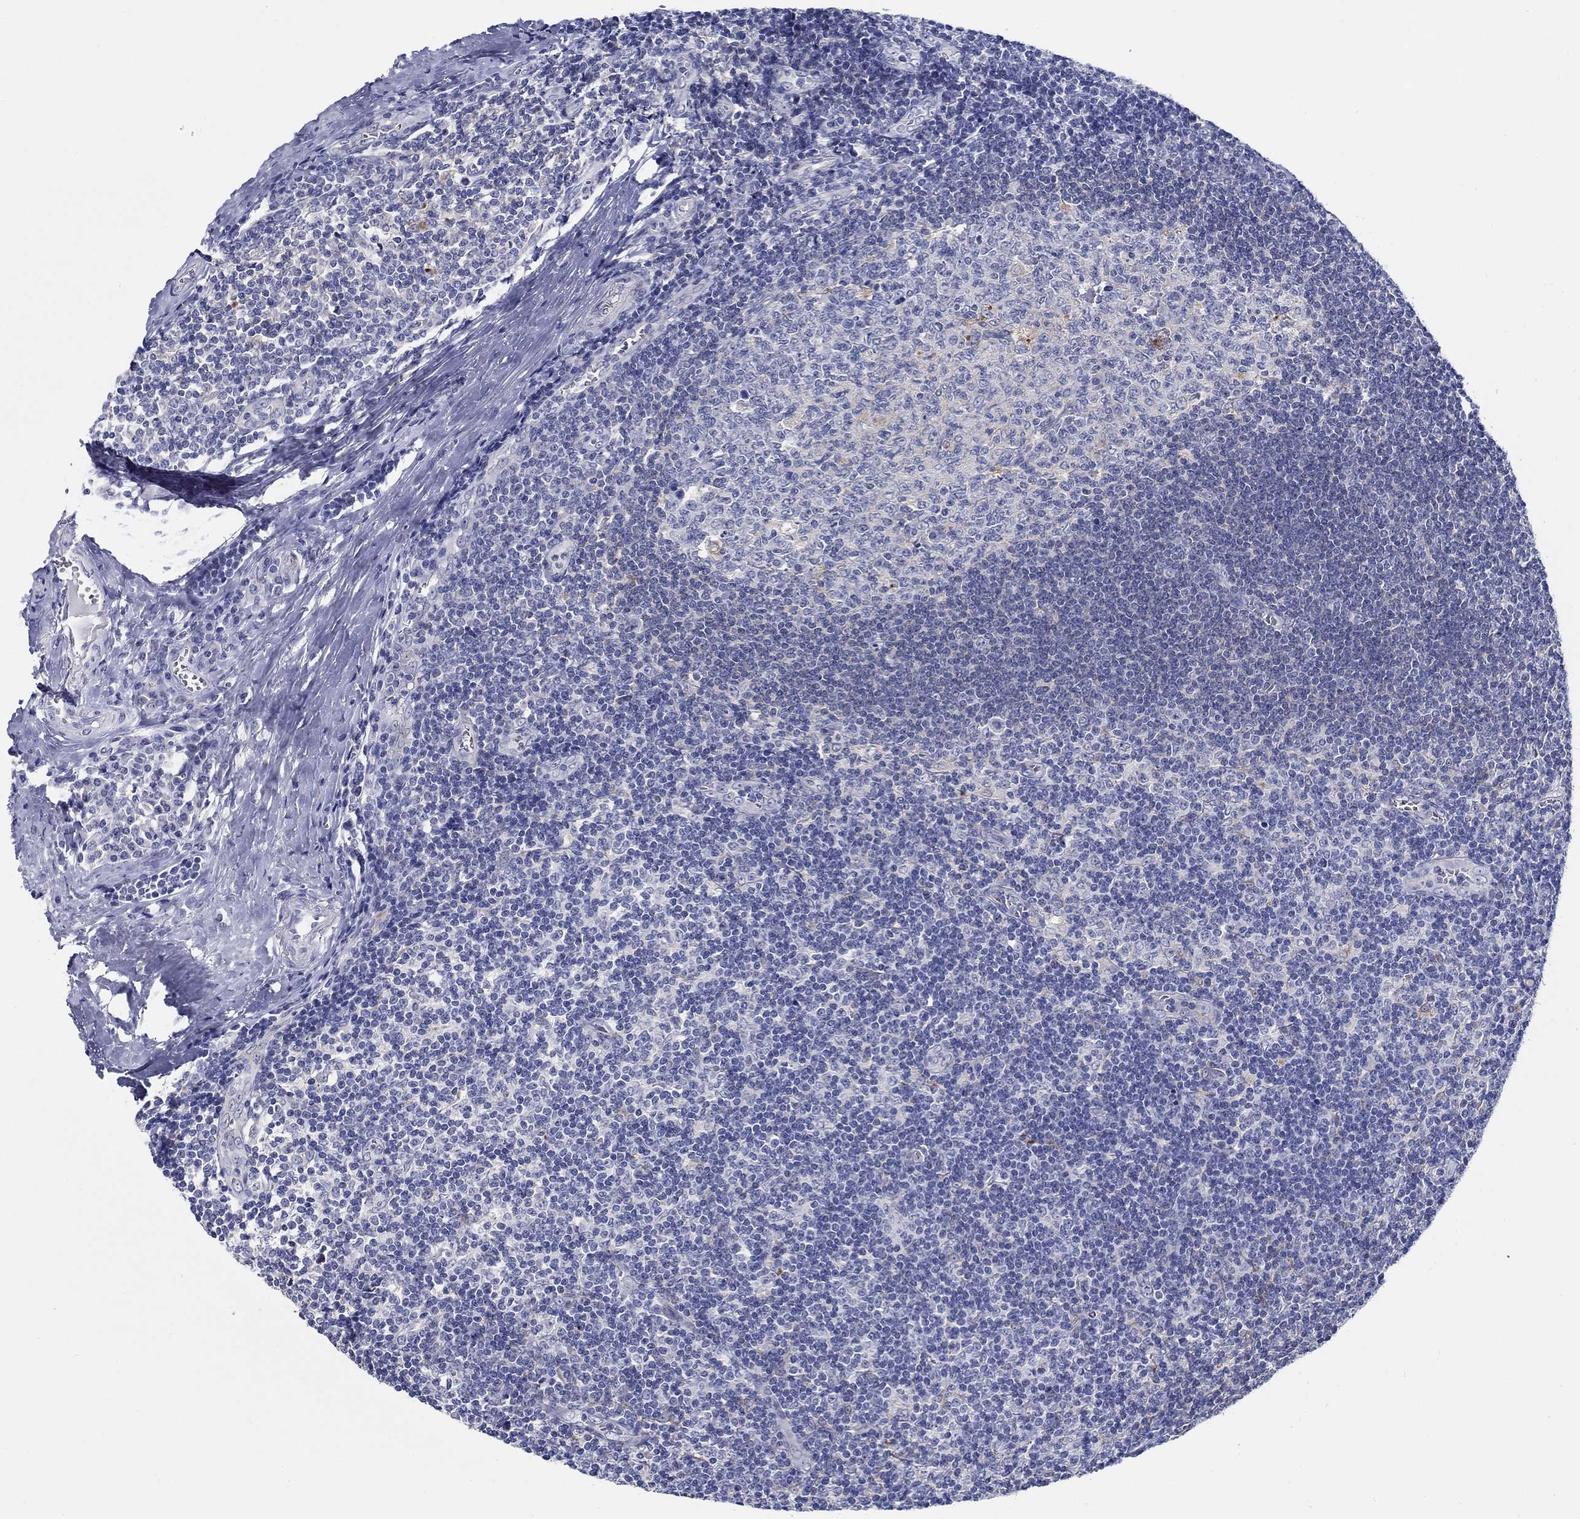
{"staining": {"intensity": "weak", "quantity": "<25%", "location": "cytoplasmic/membranous"}, "tissue": "tonsil", "cell_type": "Germinal center cells", "image_type": "normal", "snomed": [{"axis": "morphology", "description": "Normal tissue, NOS"}, {"axis": "topography", "description": "Tonsil"}], "caption": "This micrograph is of unremarkable tonsil stained with immunohistochemistry to label a protein in brown with the nuclei are counter-stained blue. There is no positivity in germinal center cells. The staining was performed using DAB to visualize the protein expression in brown, while the nuclei were stained in blue with hematoxylin (Magnification: 20x).", "gene": "RAP1GAP", "patient": {"sex": "male", "age": 33}}